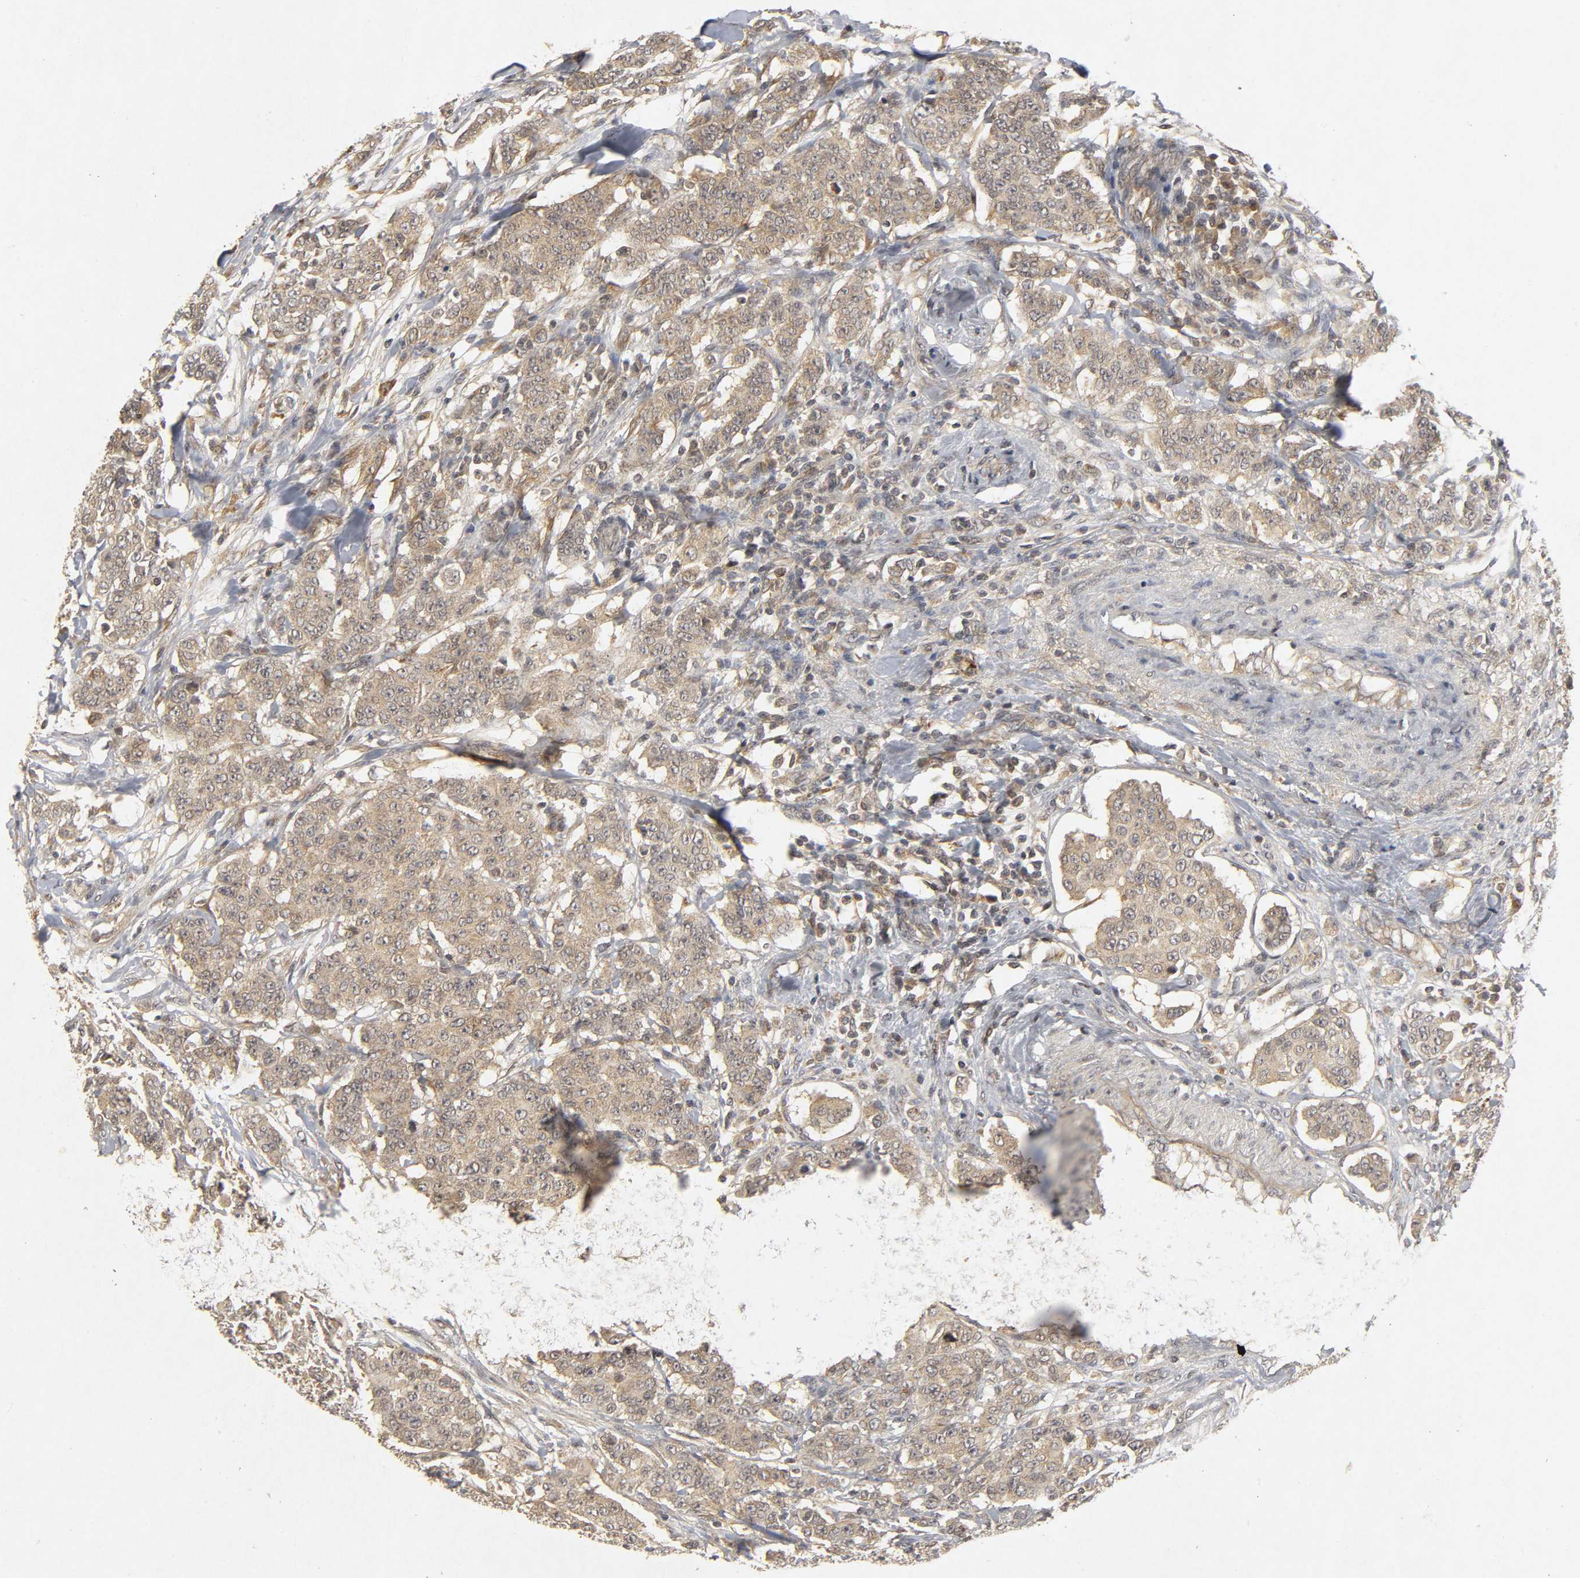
{"staining": {"intensity": "weak", "quantity": "25%-75%", "location": "cytoplasmic/membranous"}, "tissue": "breast cancer", "cell_type": "Tumor cells", "image_type": "cancer", "snomed": [{"axis": "morphology", "description": "Duct carcinoma"}, {"axis": "topography", "description": "Breast"}], "caption": "This is a histology image of immunohistochemistry staining of intraductal carcinoma (breast), which shows weak expression in the cytoplasmic/membranous of tumor cells.", "gene": "TRAF6", "patient": {"sex": "female", "age": 40}}